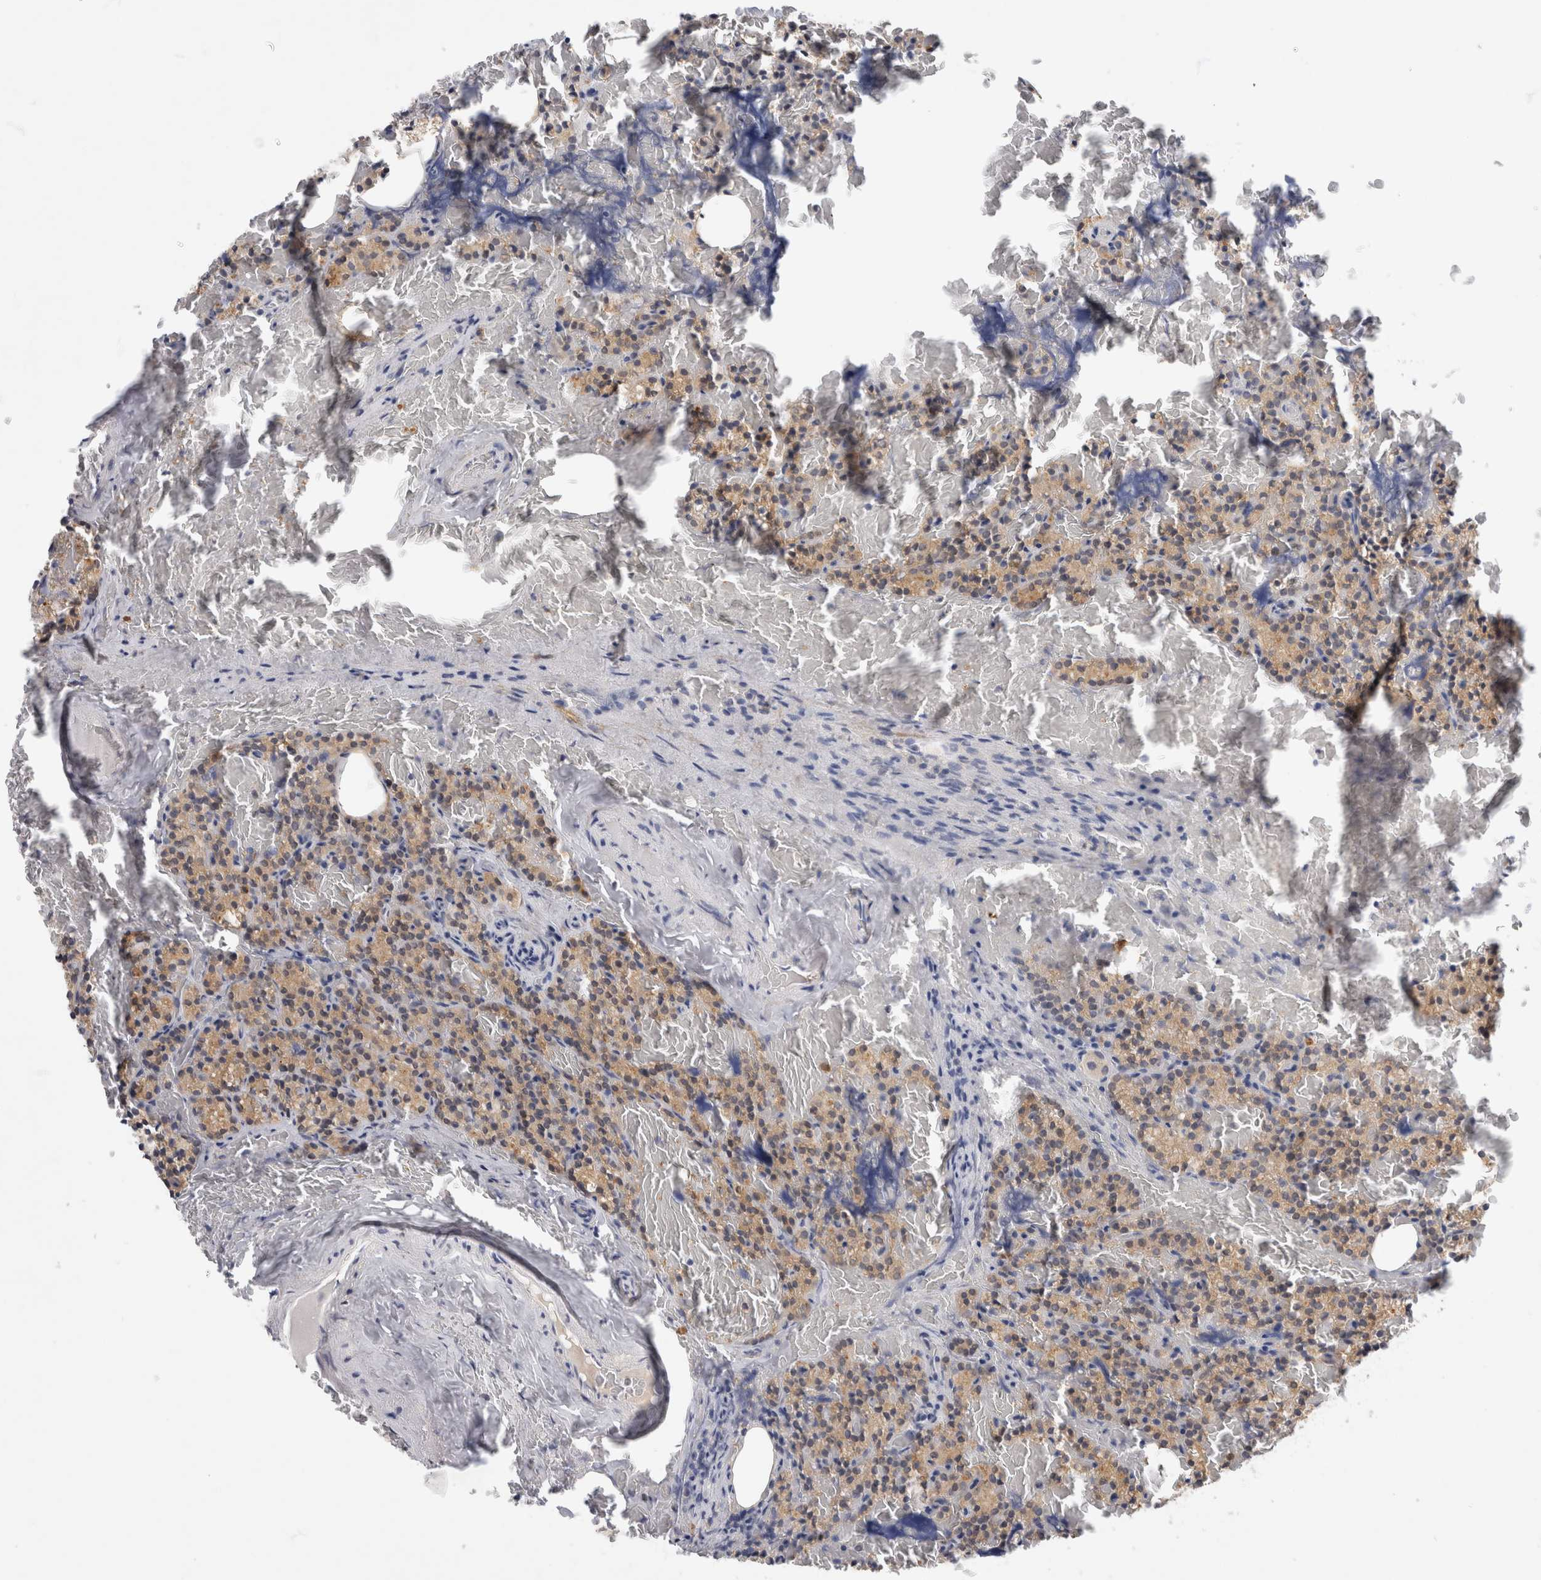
{"staining": {"intensity": "weak", "quantity": "25%-75%", "location": "cytoplasmic/membranous"}, "tissue": "parathyroid gland", "cell_type": "Glandular cells", "image_type": "normal", "snomed": [{"axis": "morphology", "description": "Normal tissue, NOS"}, {"axis": "topography", "description": "Parathyroid gland"}], "caption": "Parathyroid gland was stained to show a protein in brown. There is low levels of weak cytoplasmic/membranous expression in about 25%-75% of glandular cells. (Brightfield microscopy of DAB IHC at high magnification).", "gene": "PGM1", "patient": {"sex": "female", "age": 78}}